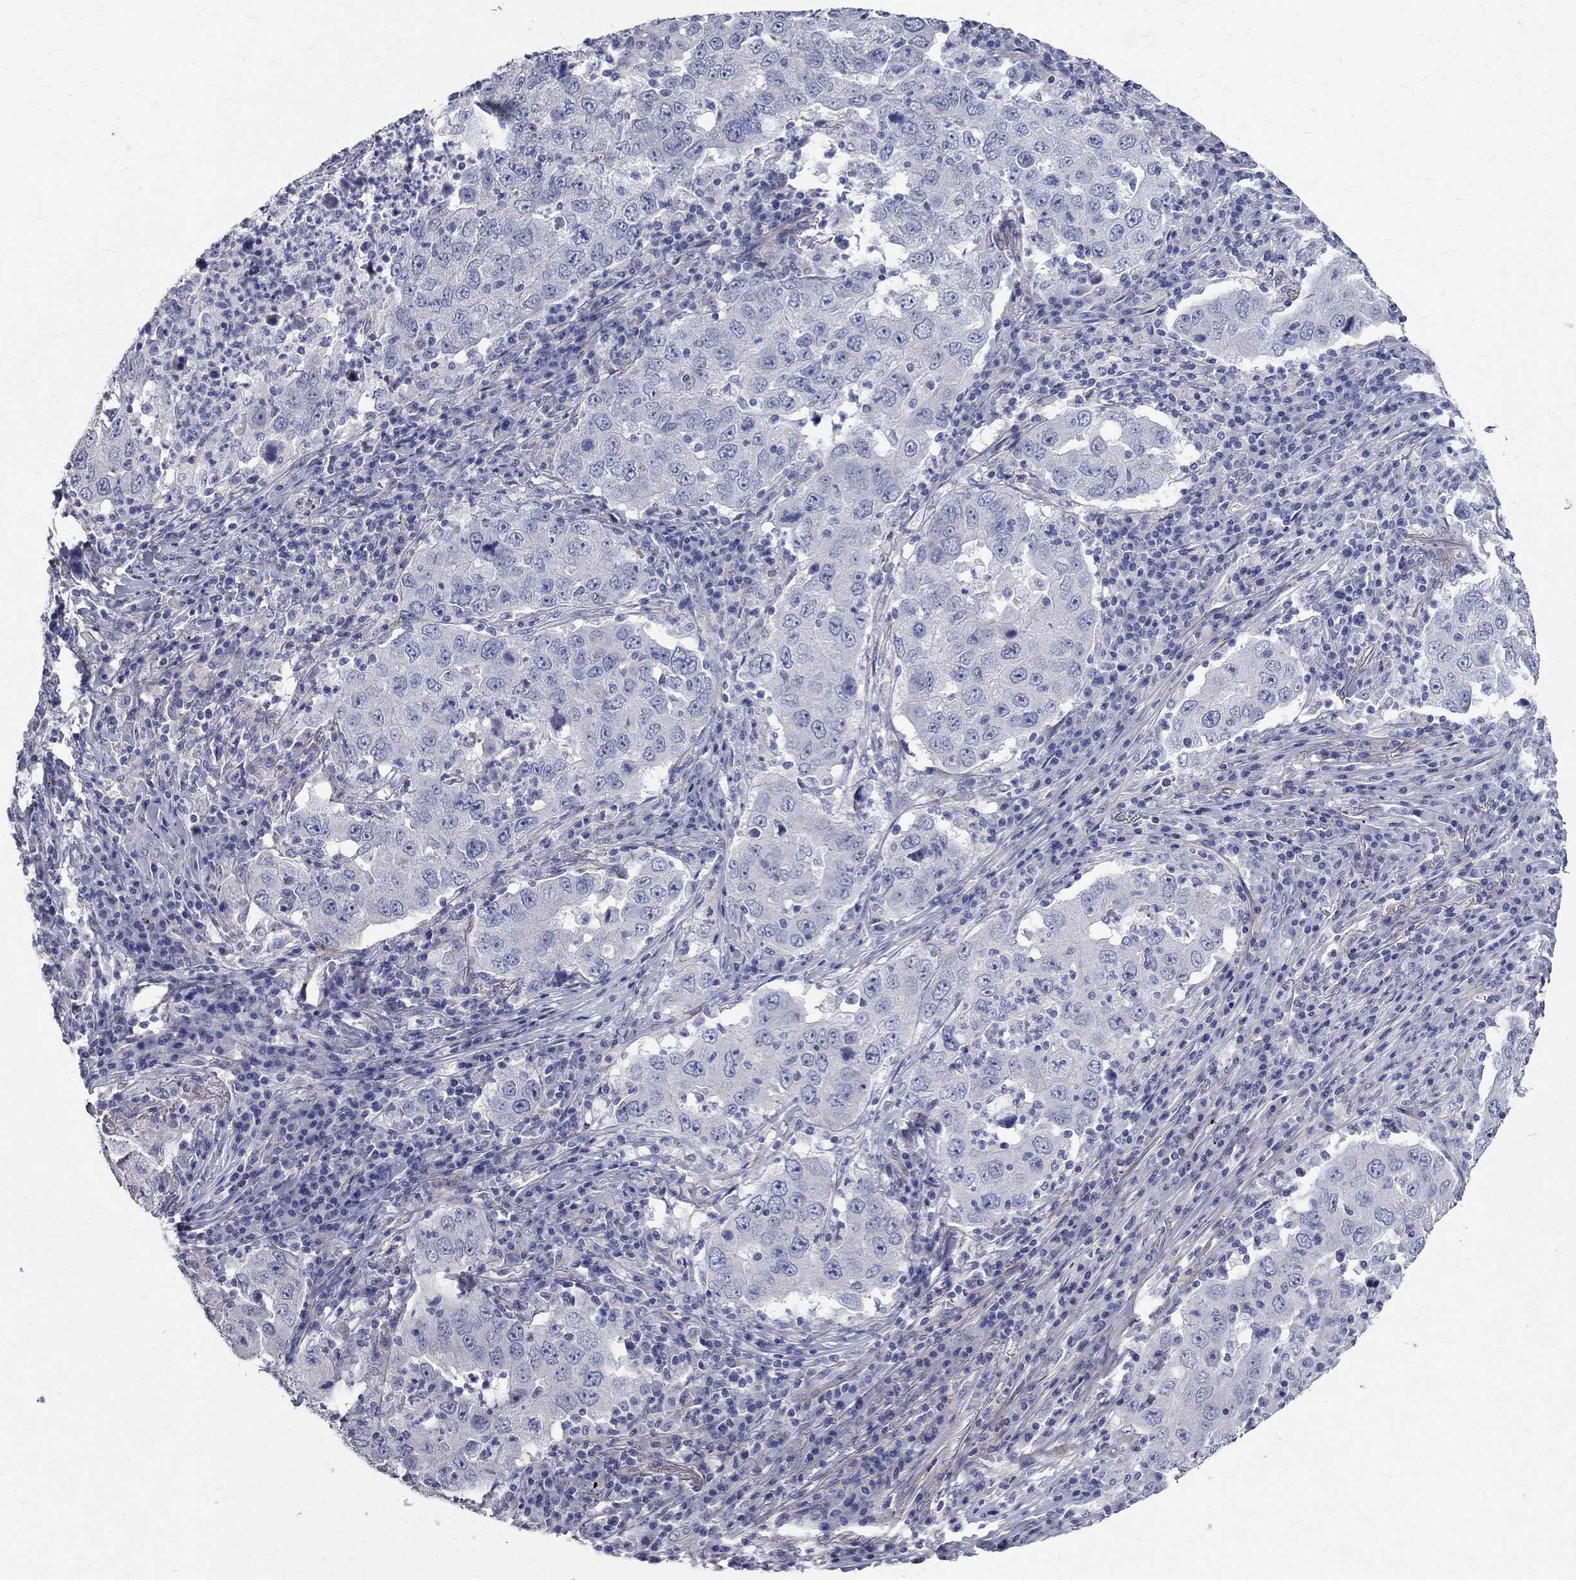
{"staining": {"intensity": "negative", "quantity": "none", "location": "none"}, "tissue": "lung cancer", "cell_type": "Tumor cells", "image_type": "cancer", "snomed": [{"axis": "morphology", "description": "Adenocarcinoma, NOS"}, {"axis": "topography", "description": "Lung"}], "caption": "Histopathology image shows no significant protein positivity in tumor cells of lung adenocarcinoma.", "gene": "ANXA10", "patient": {"sex": "male", "age": 73}}